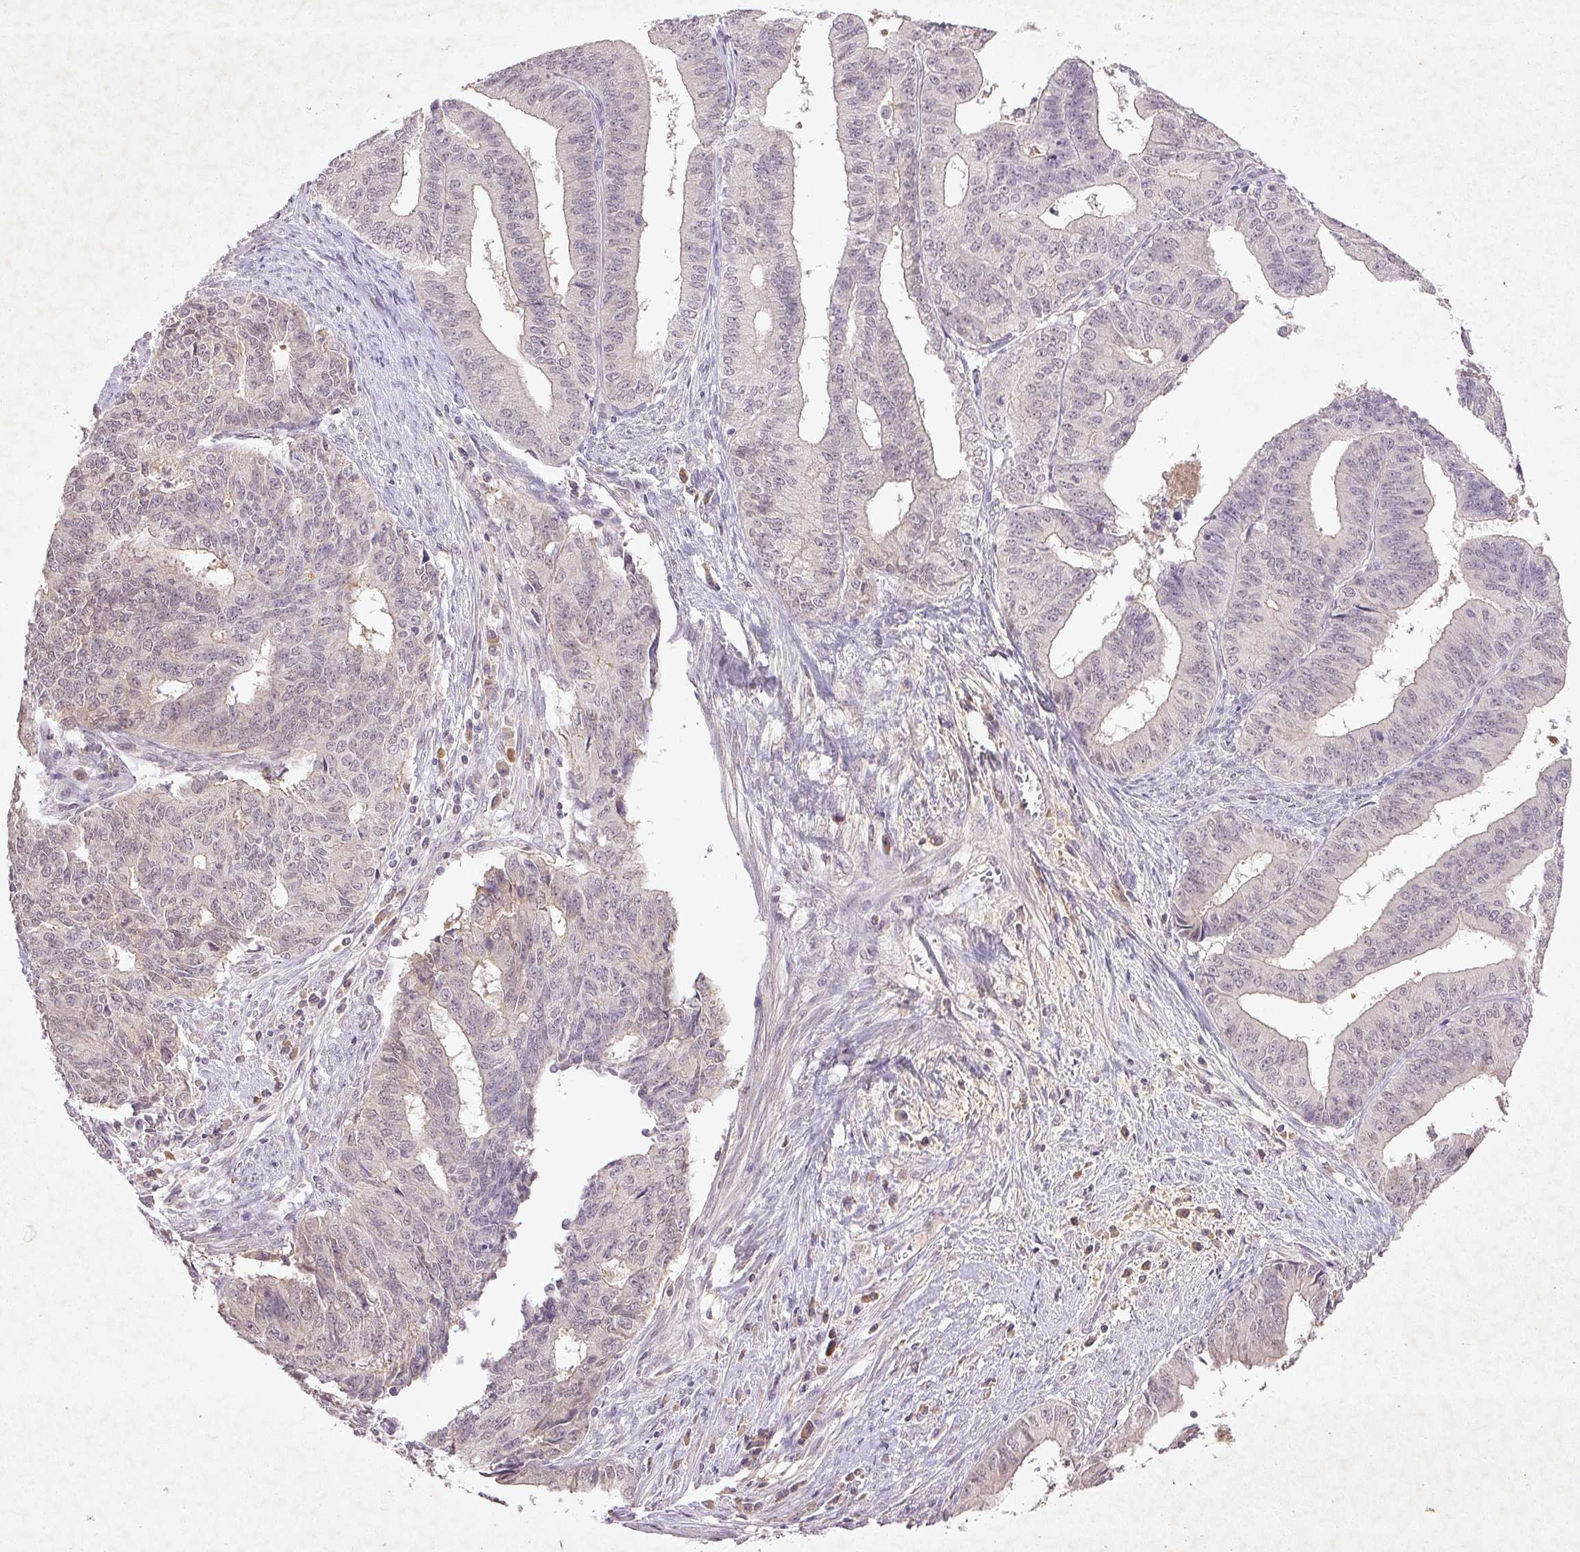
{"staining": {"intensity": "negative", "quantity": "none", "location": "none"}, "tissue": "endometrial cancer", "cell_type": "Tumor cells", "image_type": "cancer", "snomed": [{"axis": "morphology", "description": "Adenocarcinoma, NOS"}, {"axis": "topography", "description": "Endometrium"}], "caption": "DAB (3,3'-diaminobenzidine) immunohistochemical staining of human endometrial cancer shows no significant positivity in tumor cells.", "gene": "FAM168B", "patient": {"sex": "female", "age": 65}}